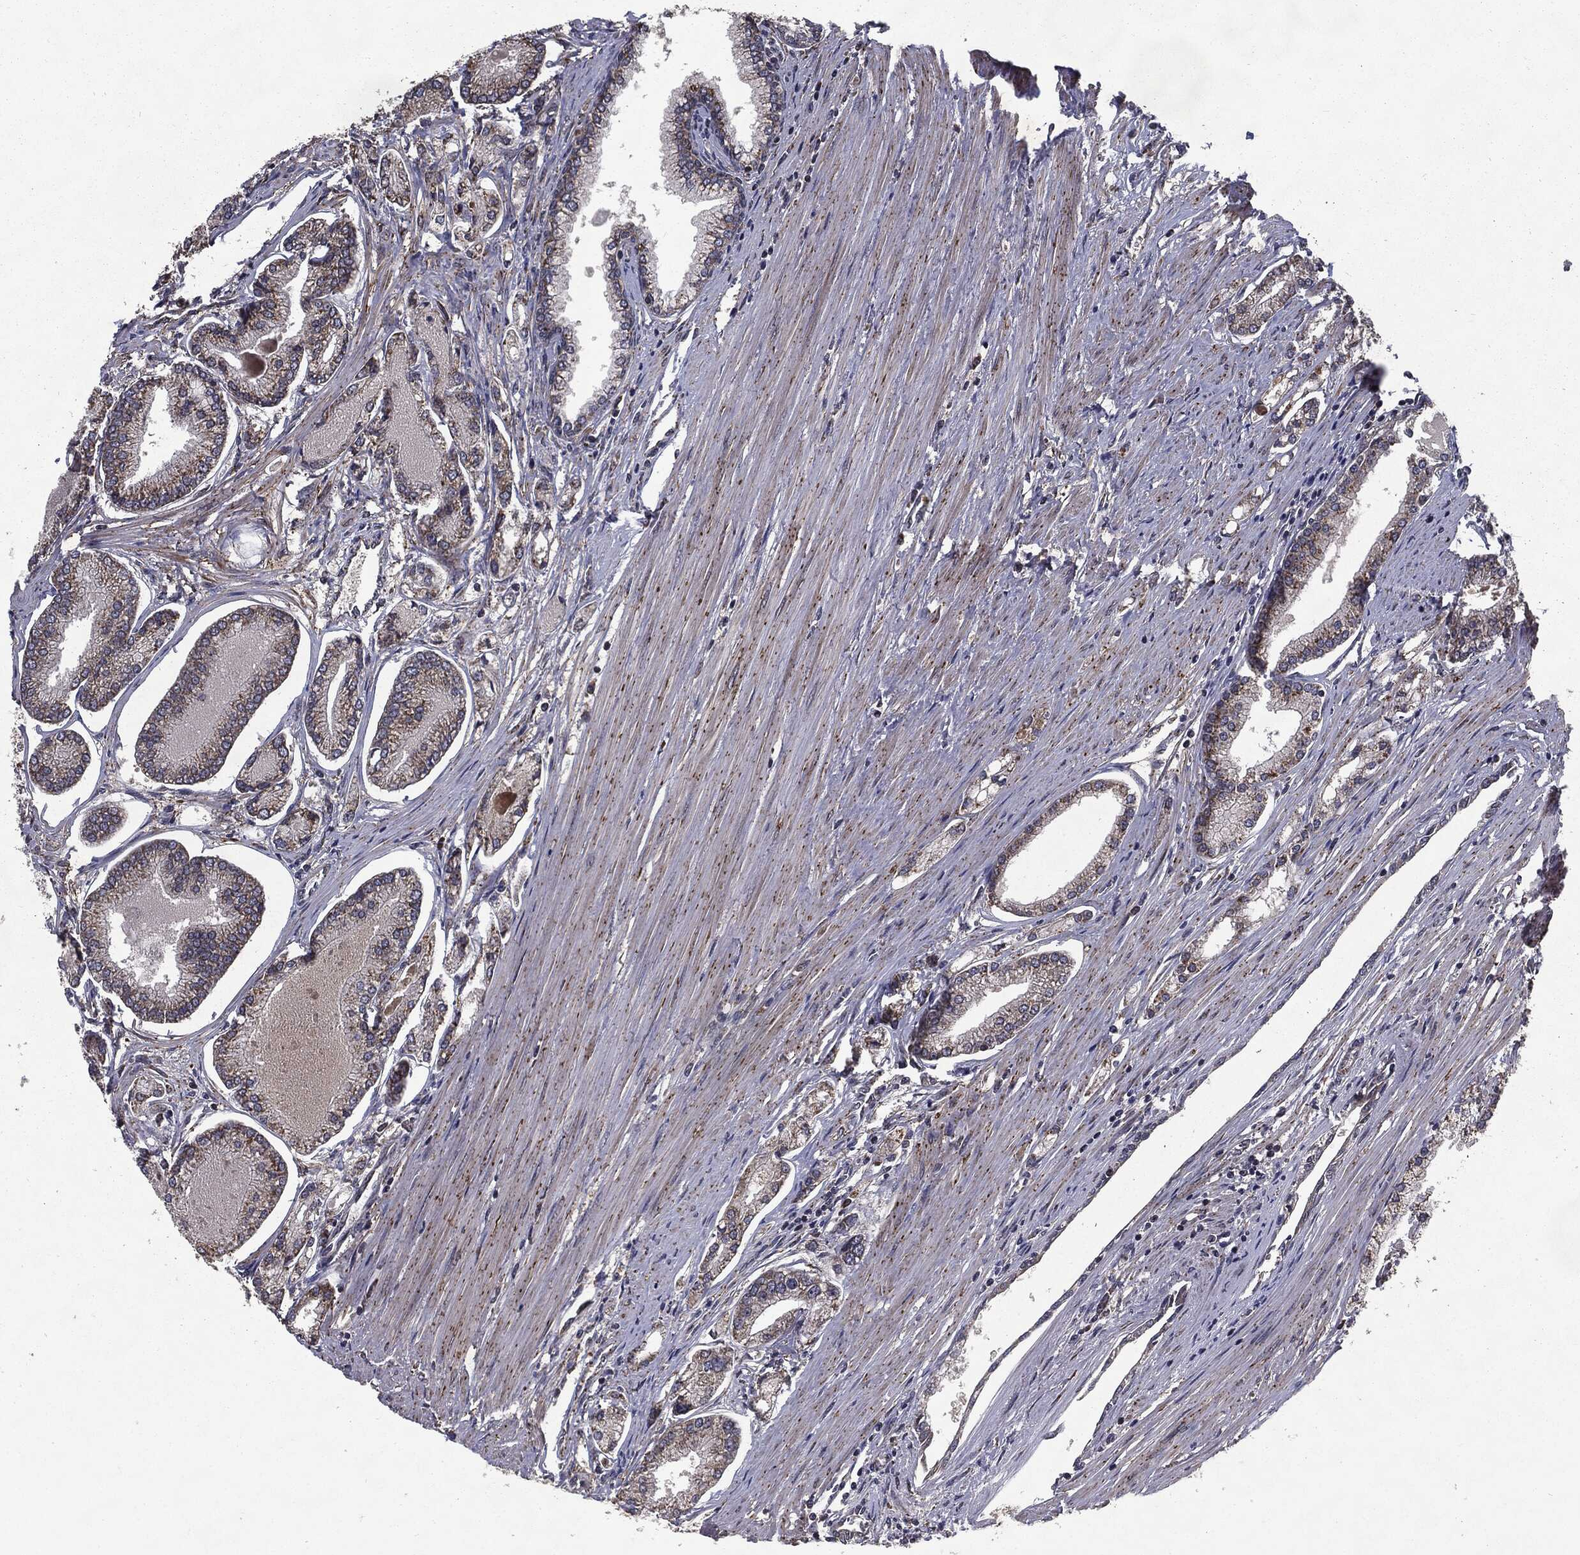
{"staining": {"intensity": "moderate", "quantity": "25%-75%", "location": "cytoplasmic/membranous"}, "tissue": "prostate cancer", "cell_type": "Tumor cells", "image_type": "cancer", "snomed": [{"axis": "morphology", "description": "Adenocarcinoma, Low grade"}, {"axis": "topography", "description": "Prostate"}], "caption": "Adenocarcinoma (low-grade) (prostate) stained with a protein marker shows moderate staining in tumor cells.", "gene": "HDAC5", "patient": {"sex": "male", "age": 72}}